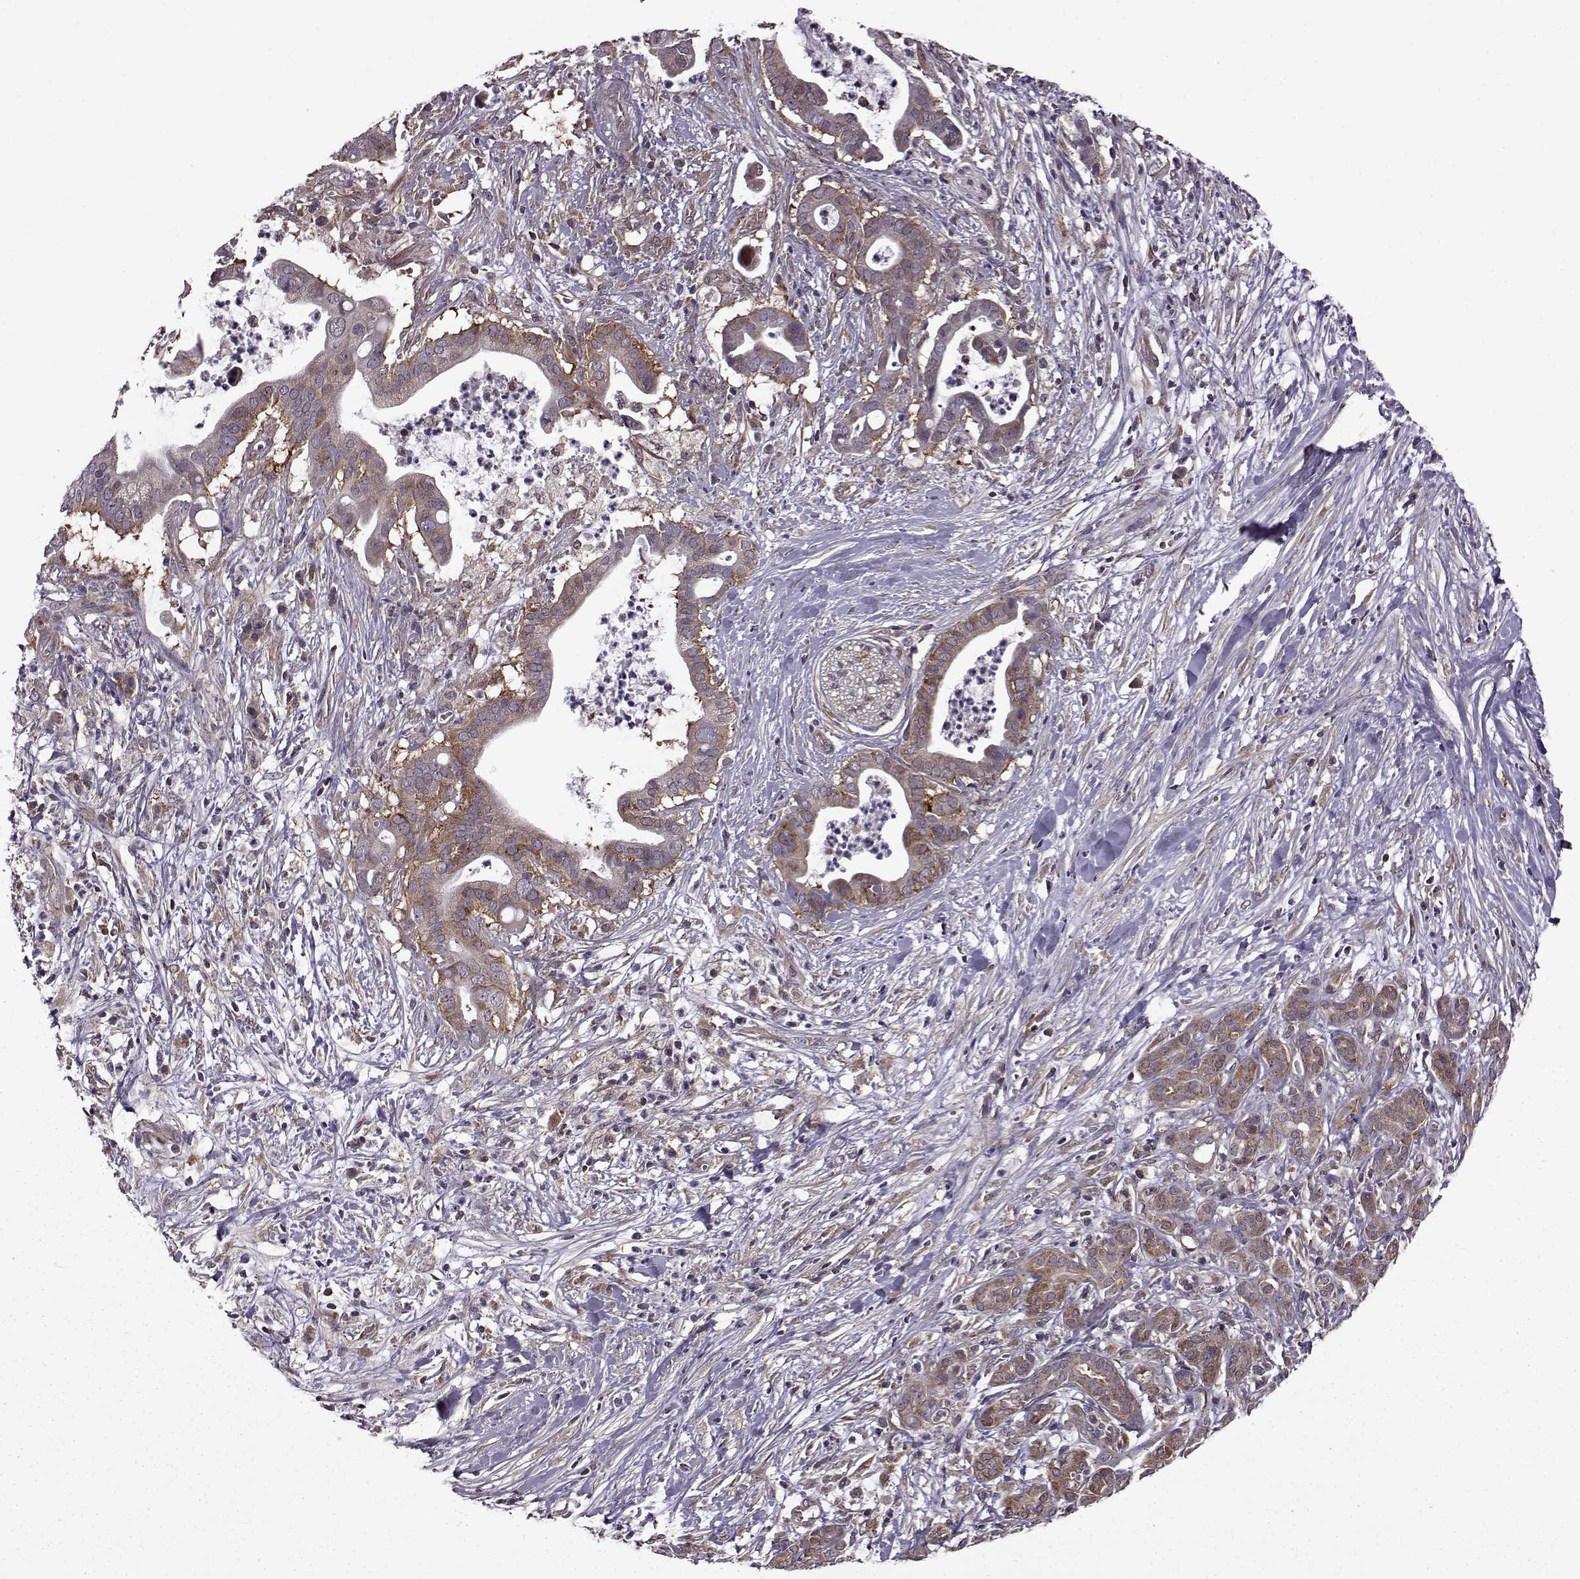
{"staining": {"intensity": "moderate", "quantity": ">75%", "location": "cytoplasmic/membranous"}, "tissue": "pancreatic cancer", "cell_type": "Tumor cells", "image_type": "cancer", "snomed": [{"axis": "morphology", "description": "Adenocarcinoma, NOS"}, {"axis": "topography", "description": "Pancreas"}], "caption": "An image showing moderate cytoplasmic/membranous positivity in about >75% of tumor cells in pancreatic cancer, as visualized by brown immunohistochemical staining.", "gene": "URI1", "patient": {"sex": "male", "age": 61}}